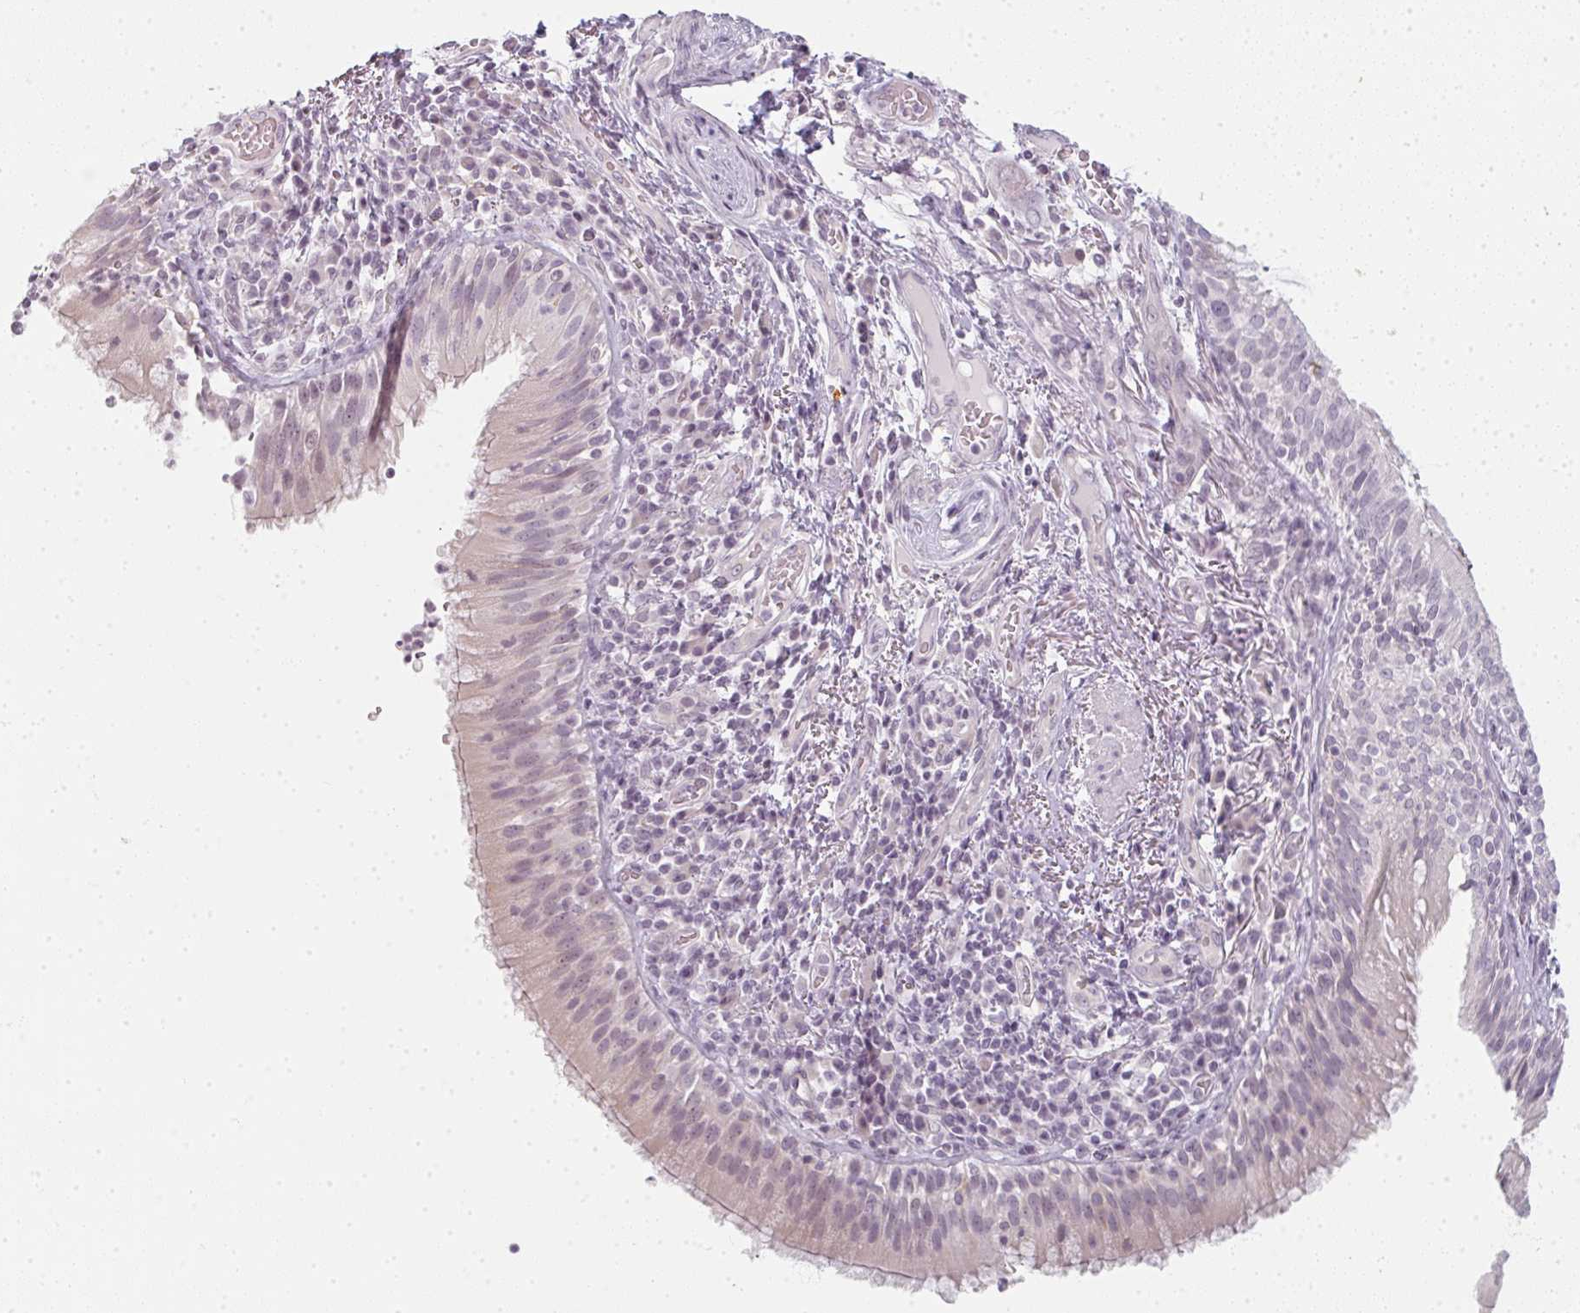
{"staining": {"intensity": "weak", "quantity": "25%-75%", "location": "cytoplasmic/membranous,nuclear"}, "tissue": "bronchus", "cell_type": "Respiratory epithelial cells", "image_type": "normal", "snomed": [{"axis": "morphology", "description": "Normal tissue, NOS"}, {"axis": "topography", "description": "Cartilage tissue"}, {"axis": "topography", "description": "Bronchus"}], "caption": "Weak cytoplasmic/membranous,nuclear expression for a protein is present in about 25%-75% of respiratory epithelial cells of unremarkable bronchus using immunohistochemistry.", "gene": "RBBP6", "patient": {"sex": "male", "age": 56}}